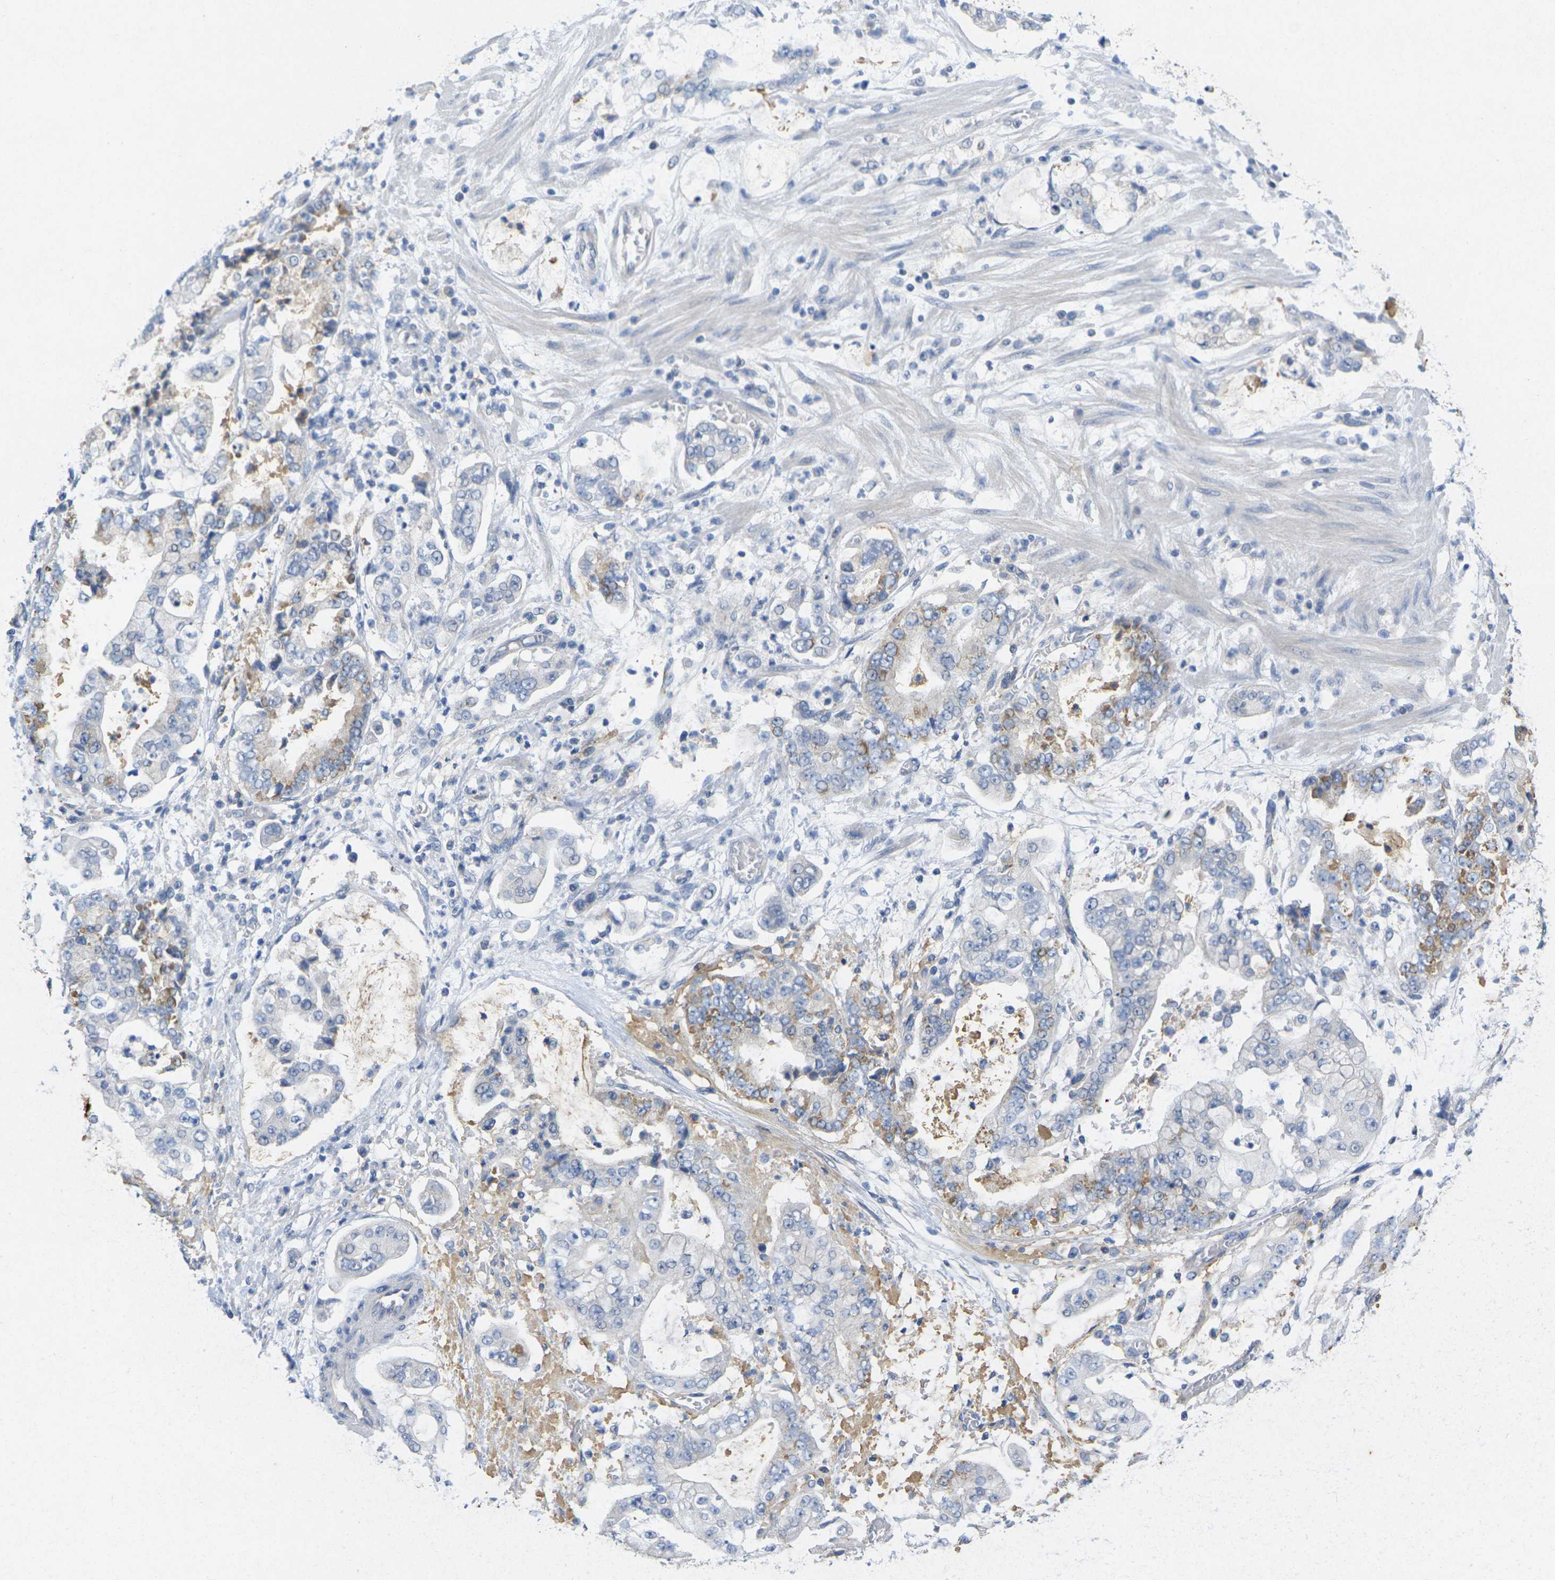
{"staining": {"intensity": "moderate", "quantity": "25%-75%", "location": "cytoplasmic/membranous"}, "tissue": "stomach cancer", "cell_type": "Tumor cells", "image_type": "cancer", "snomed": [{"axis": "morphology", "description": "Adenocarcinoma, NOS"}, {"axis": "topography", "description": "Stomach"}], "caption": "A photomicrograph of human adenocarcinoma (stomach) stained for a protein shows moderate cytoplasmic/membranous brown staining in tumor cells.", "gene": "TNNI3", "patient": {"sex": "male", "age": 76}}